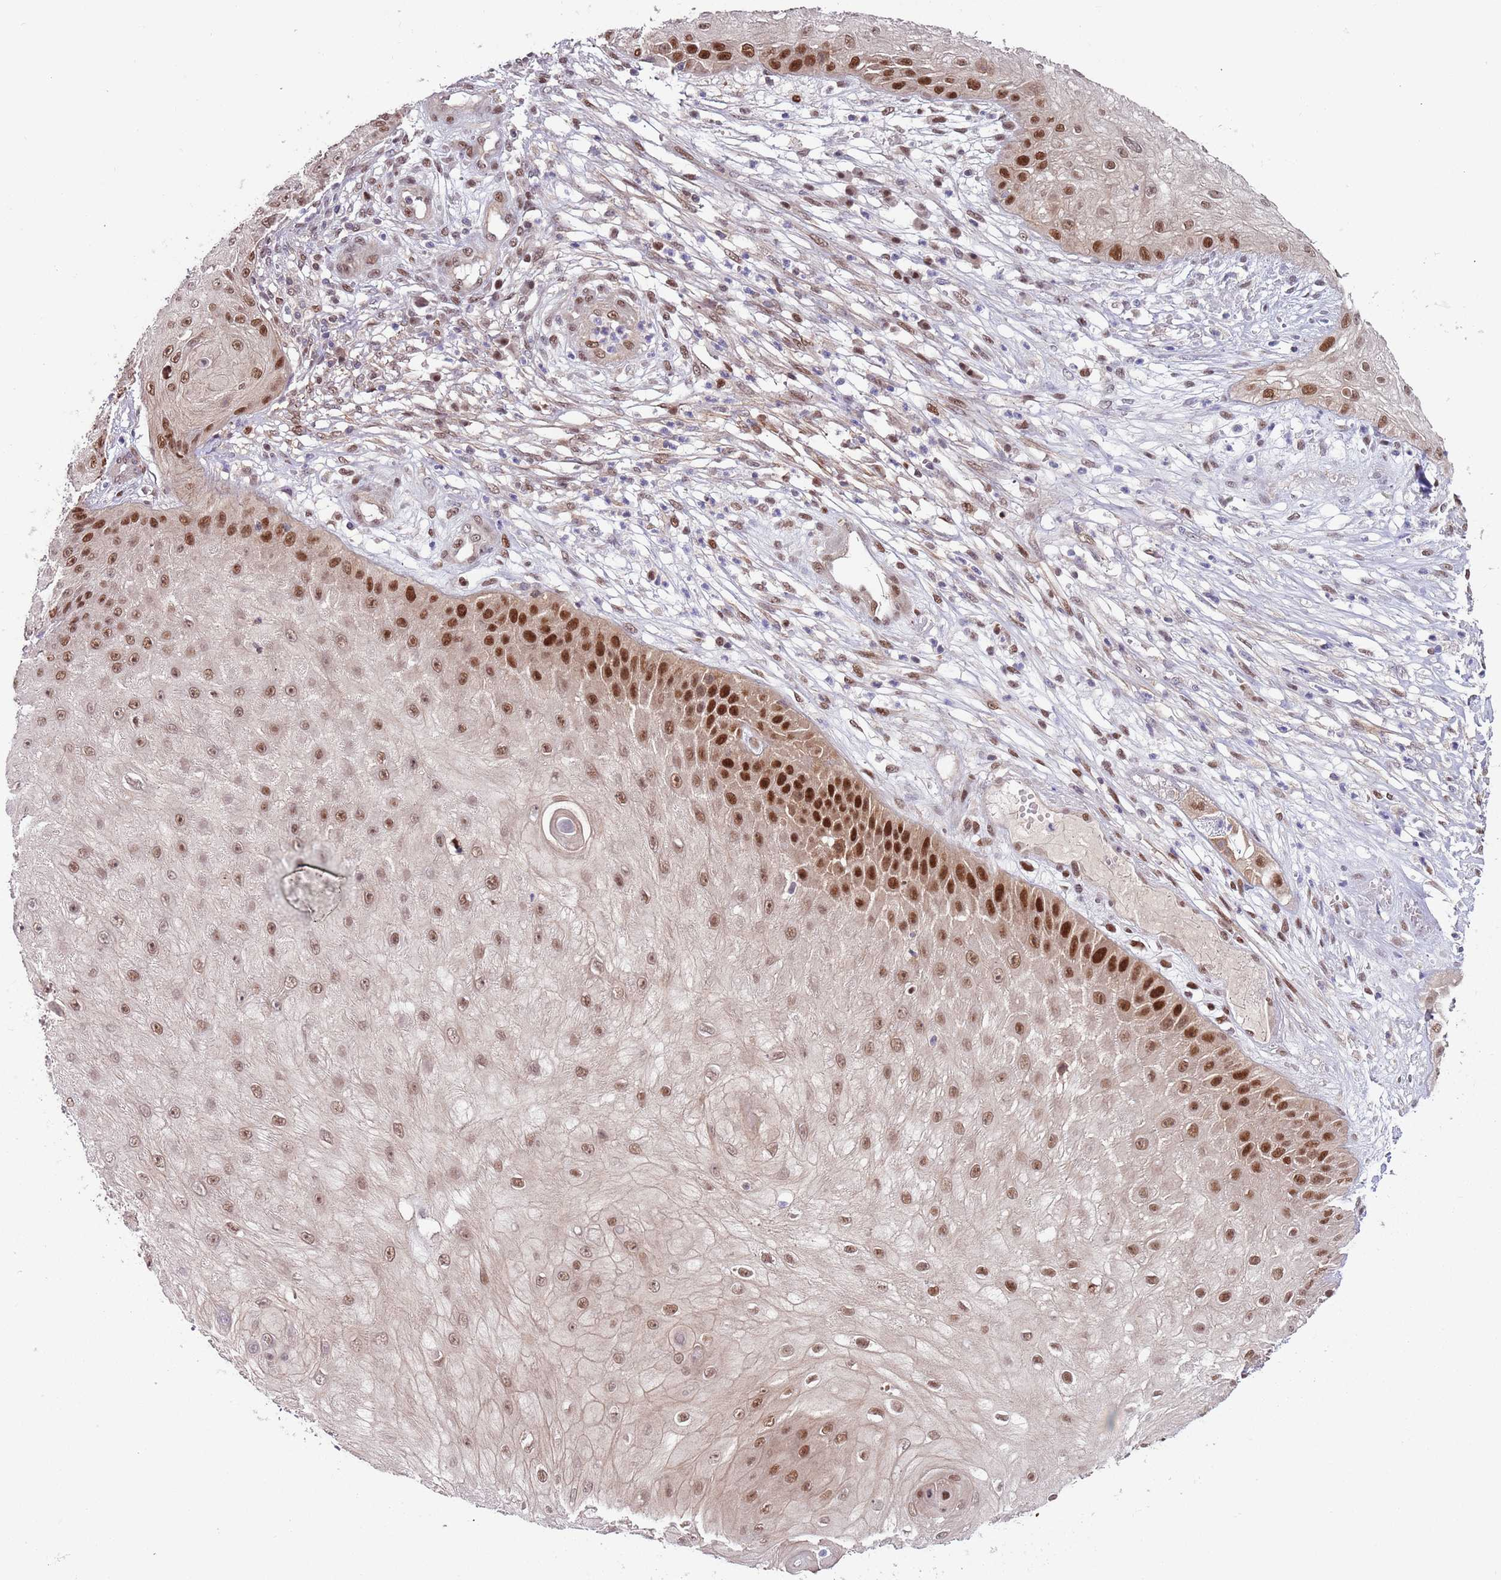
{"staining": {"intensity": "strong", "quantity": "25%-75%", "location": "nuclear"}, "tissue": "skin cancer", "cell_type": "Tumor cells", "image_type": "cancer", "snomed": [{"axis": "morphology", "description": "Squamous cell carcinoma, NOS"}, {"axis": "topography", "description": "Skin"}], "caption": "Protein expression analysis of human skin cancer (squamous cell carcinoma) reveals strong nuclear expression in about 25%-75% of tumor cells. (IHC, brightfield microscopy, high magnification).", "gene": "RMND5B", "patient": {"sex": "male", "age": 70}}